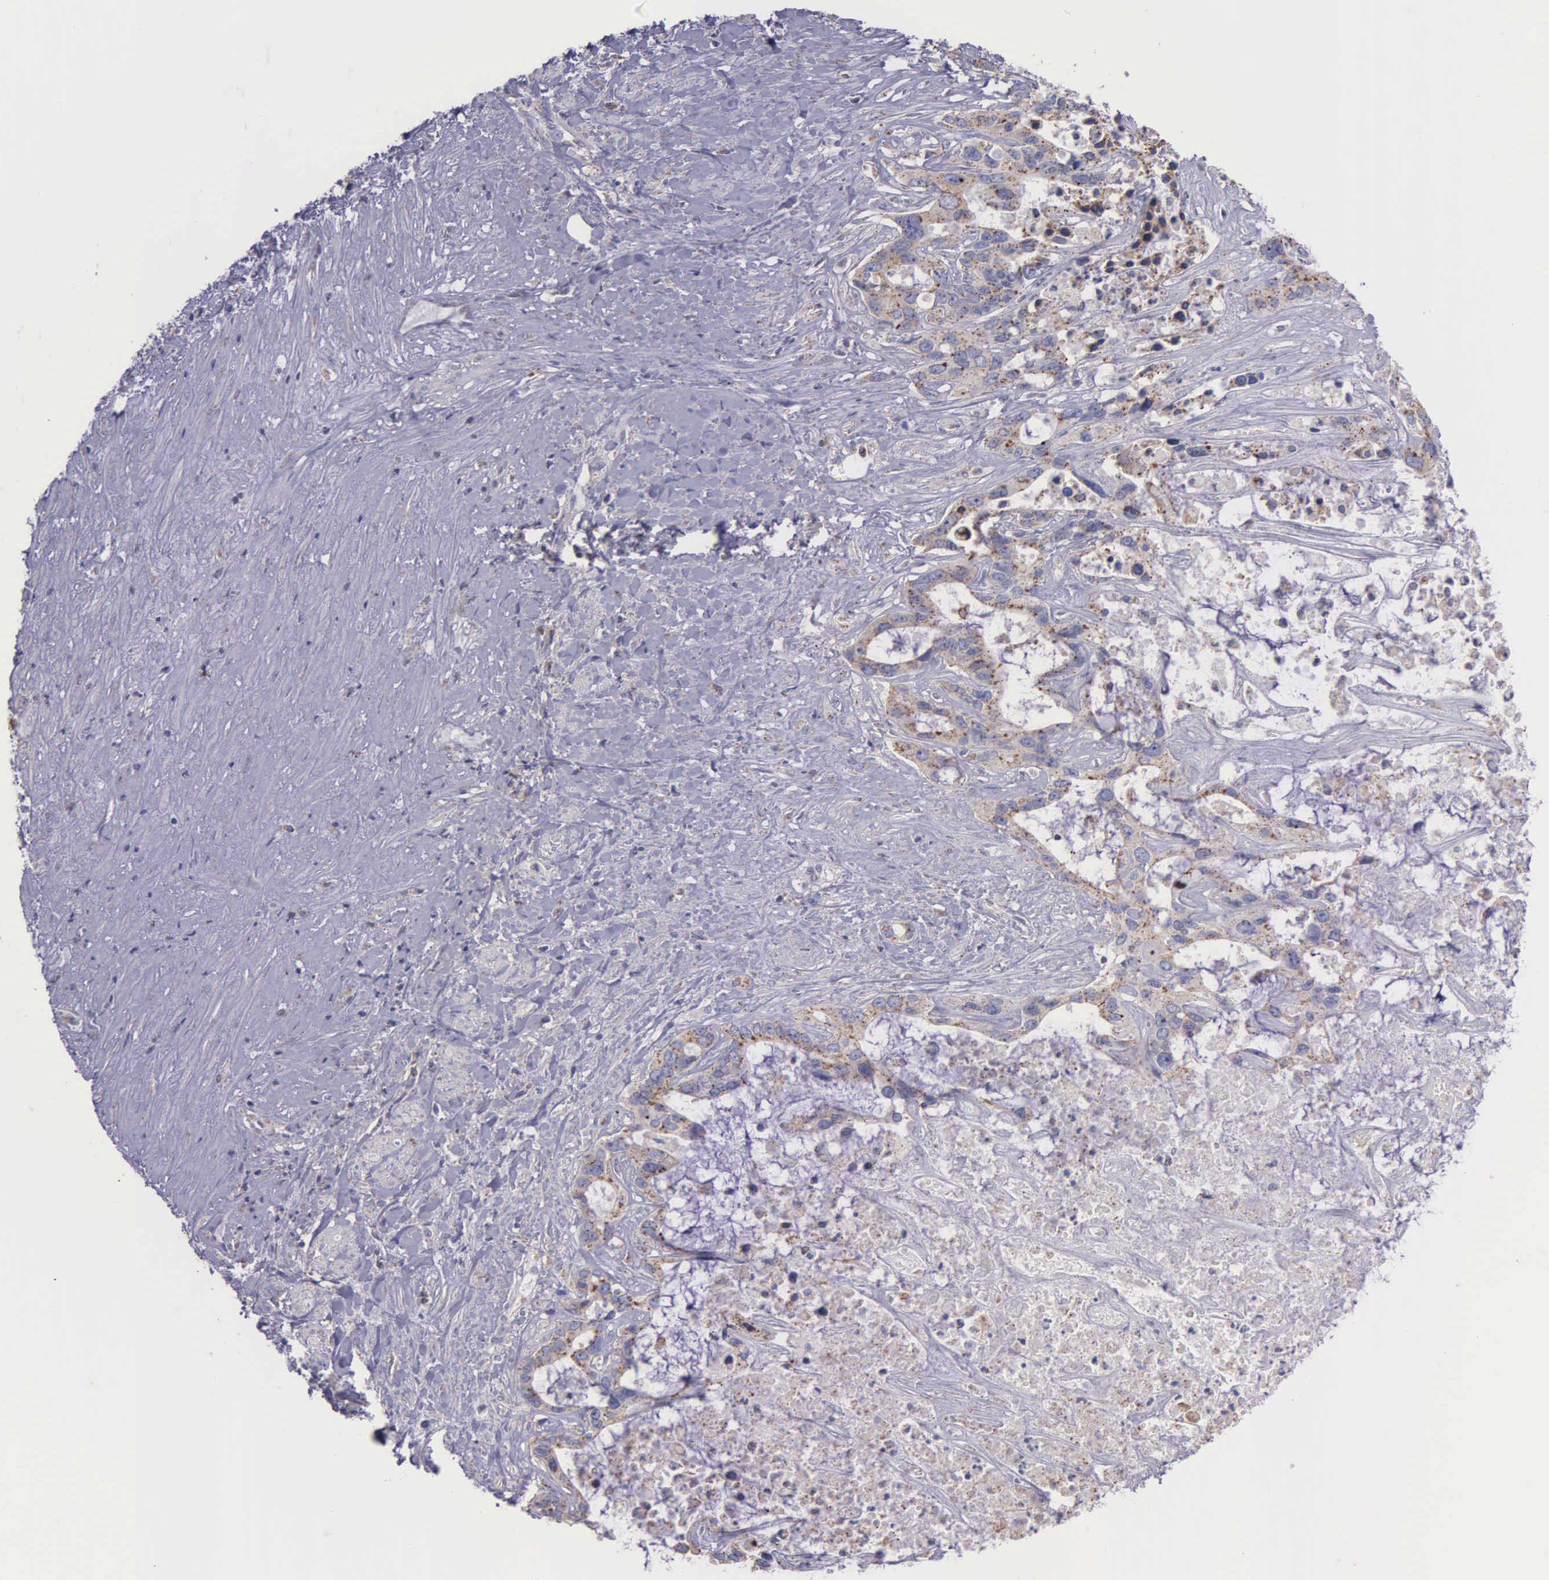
{"staining": {"intensity": "weak", "quantity": ">75%", "location": "cytoplasmic/membranous"}, "tissue": "liver cancer", "cell_type": "Tumor cells", "image_type": "cancer", "snomed": [{"axis": "morphology", "description": "Cholangiocarcinoma"}, {"axis": "topography", "description": "Liver"}], "caption": "Human cholangiocarcinoma (liver) stained with a protein marker displays weak staining in tumor cells.", "gene": "MIA2", "patient": {"sex": "female", "age": 65}}